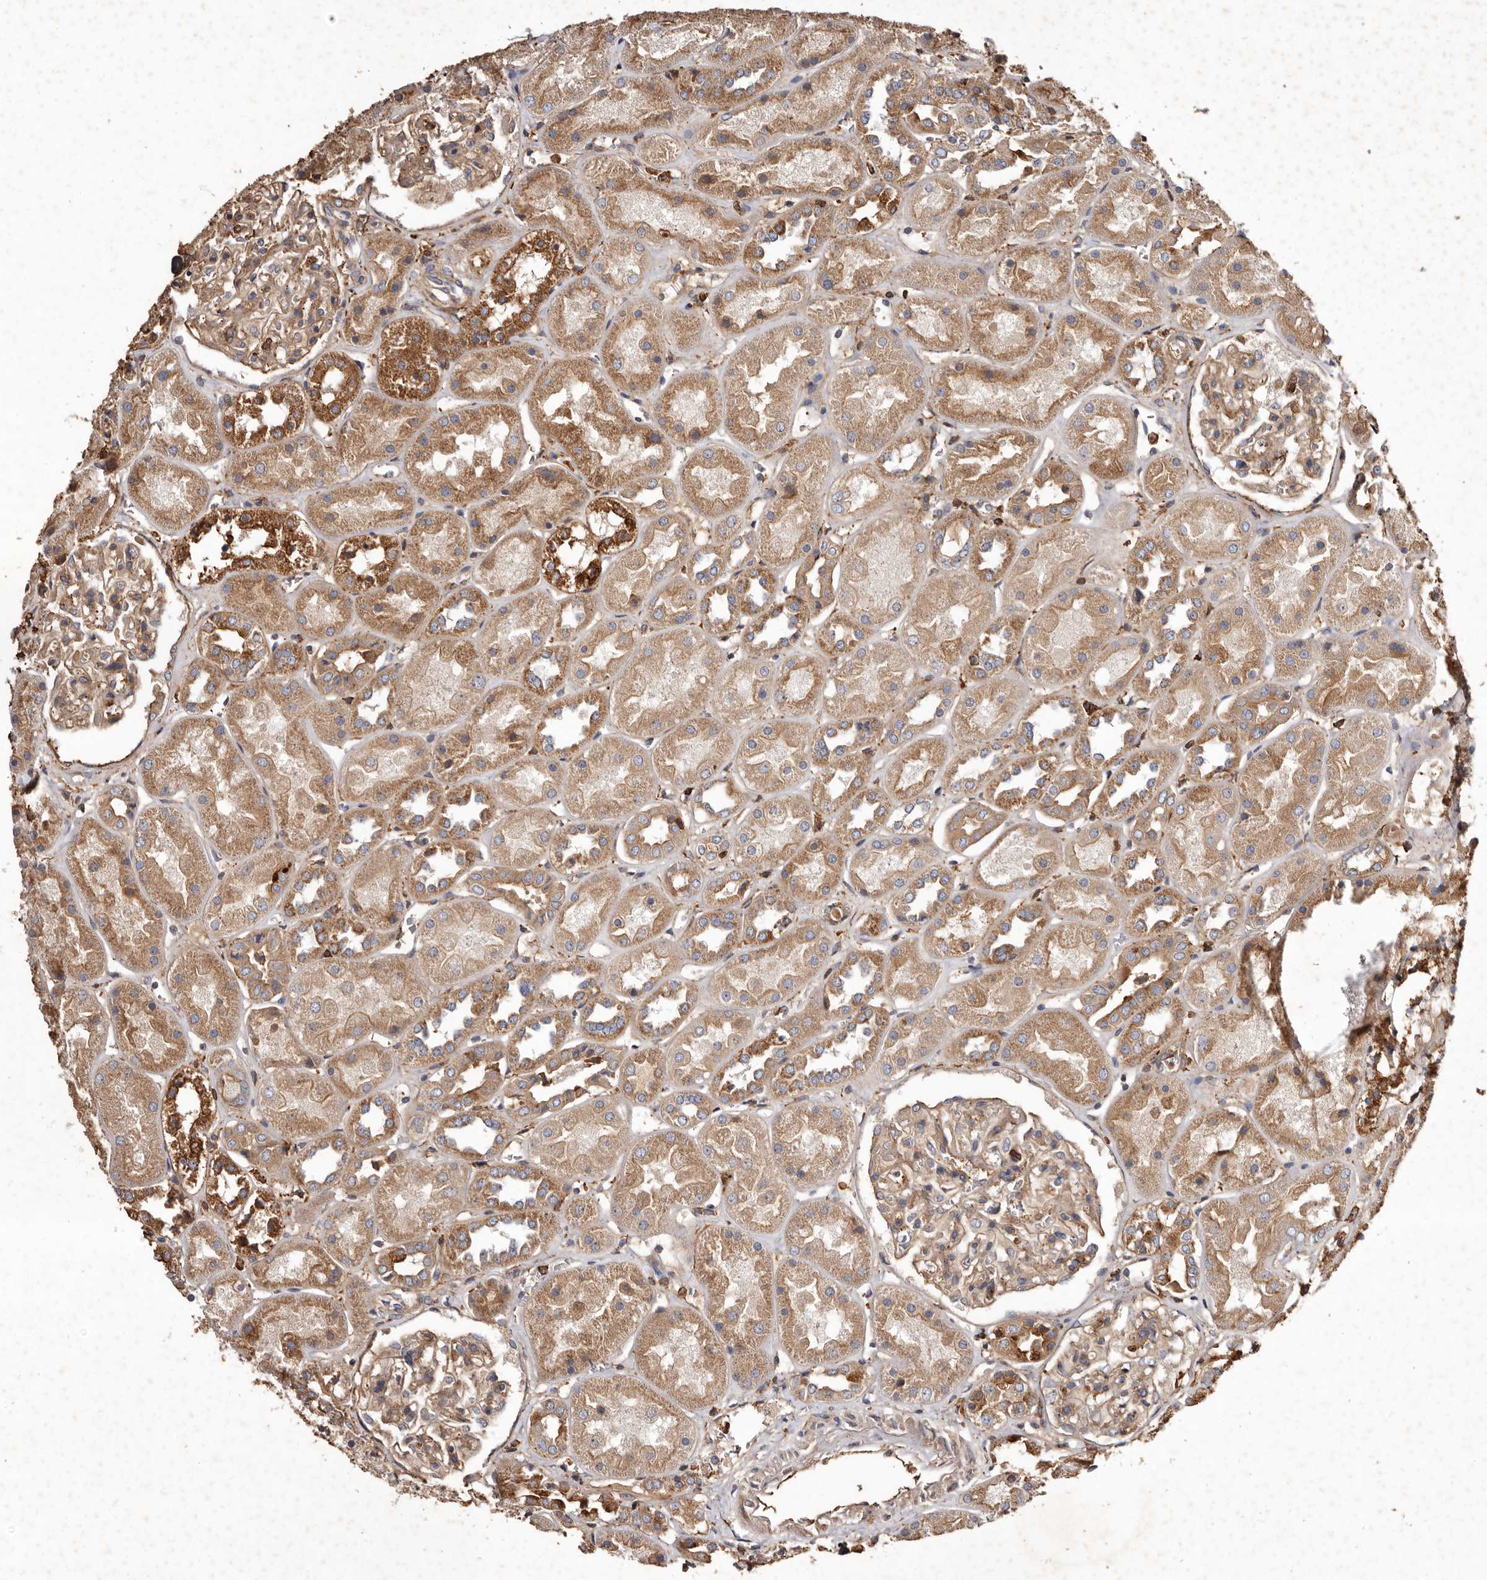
{"staining": {"intensity": "moderate", "quantity": ">75%", "location": "cytoplasmic/membranous"}, "tissue": "kidney", "cell_type": "Cells in glomeruli", "image_type": "normal", "snomed": [{"axis": "morphology", "description": "Normal tissue, NOS"}, {"axis": "topography", "description": "Kidney"}], "caption": "Kidney was stained to show a protein in brown. There is medium levels of moderate cytoplasmic/membranous staining in about >75% of cells in glomeruli. (IHC, brightfield microscopy, high magnification).", "gene": "COQ8B", "patient": {"sex": "male", "age": 70}}